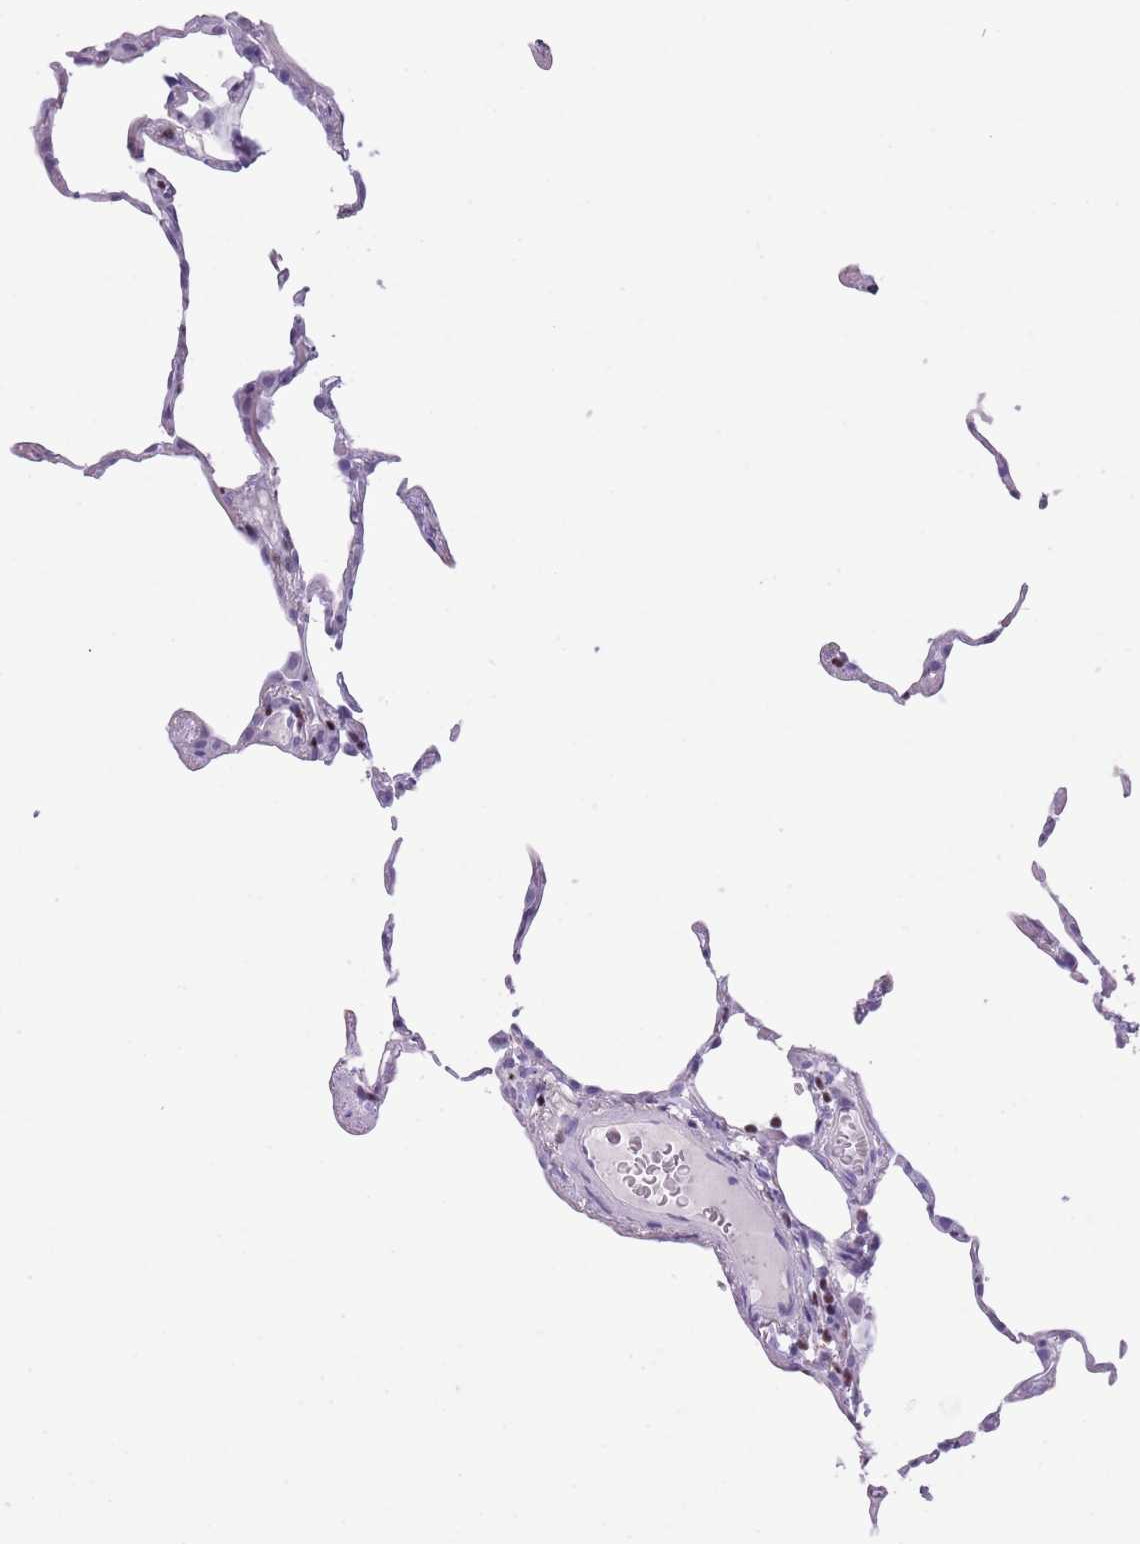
{"staining": {"intensity": "negative", "quantity": "none", "location": "none"}, "tissue": "lung", "cell_type": "Alveolar cells", "image_type": "normal", "snomed": [{"axis": "morphology", "description": "Normal tissue, NOS"}, {"axis": "topography", "description": "Lung"}], "caption": "The histopathology image demonstrates no staining of alveolar cells in benign lung.", "gene": "BCL11B", "patient": {"sex": "female", "age": 57}}